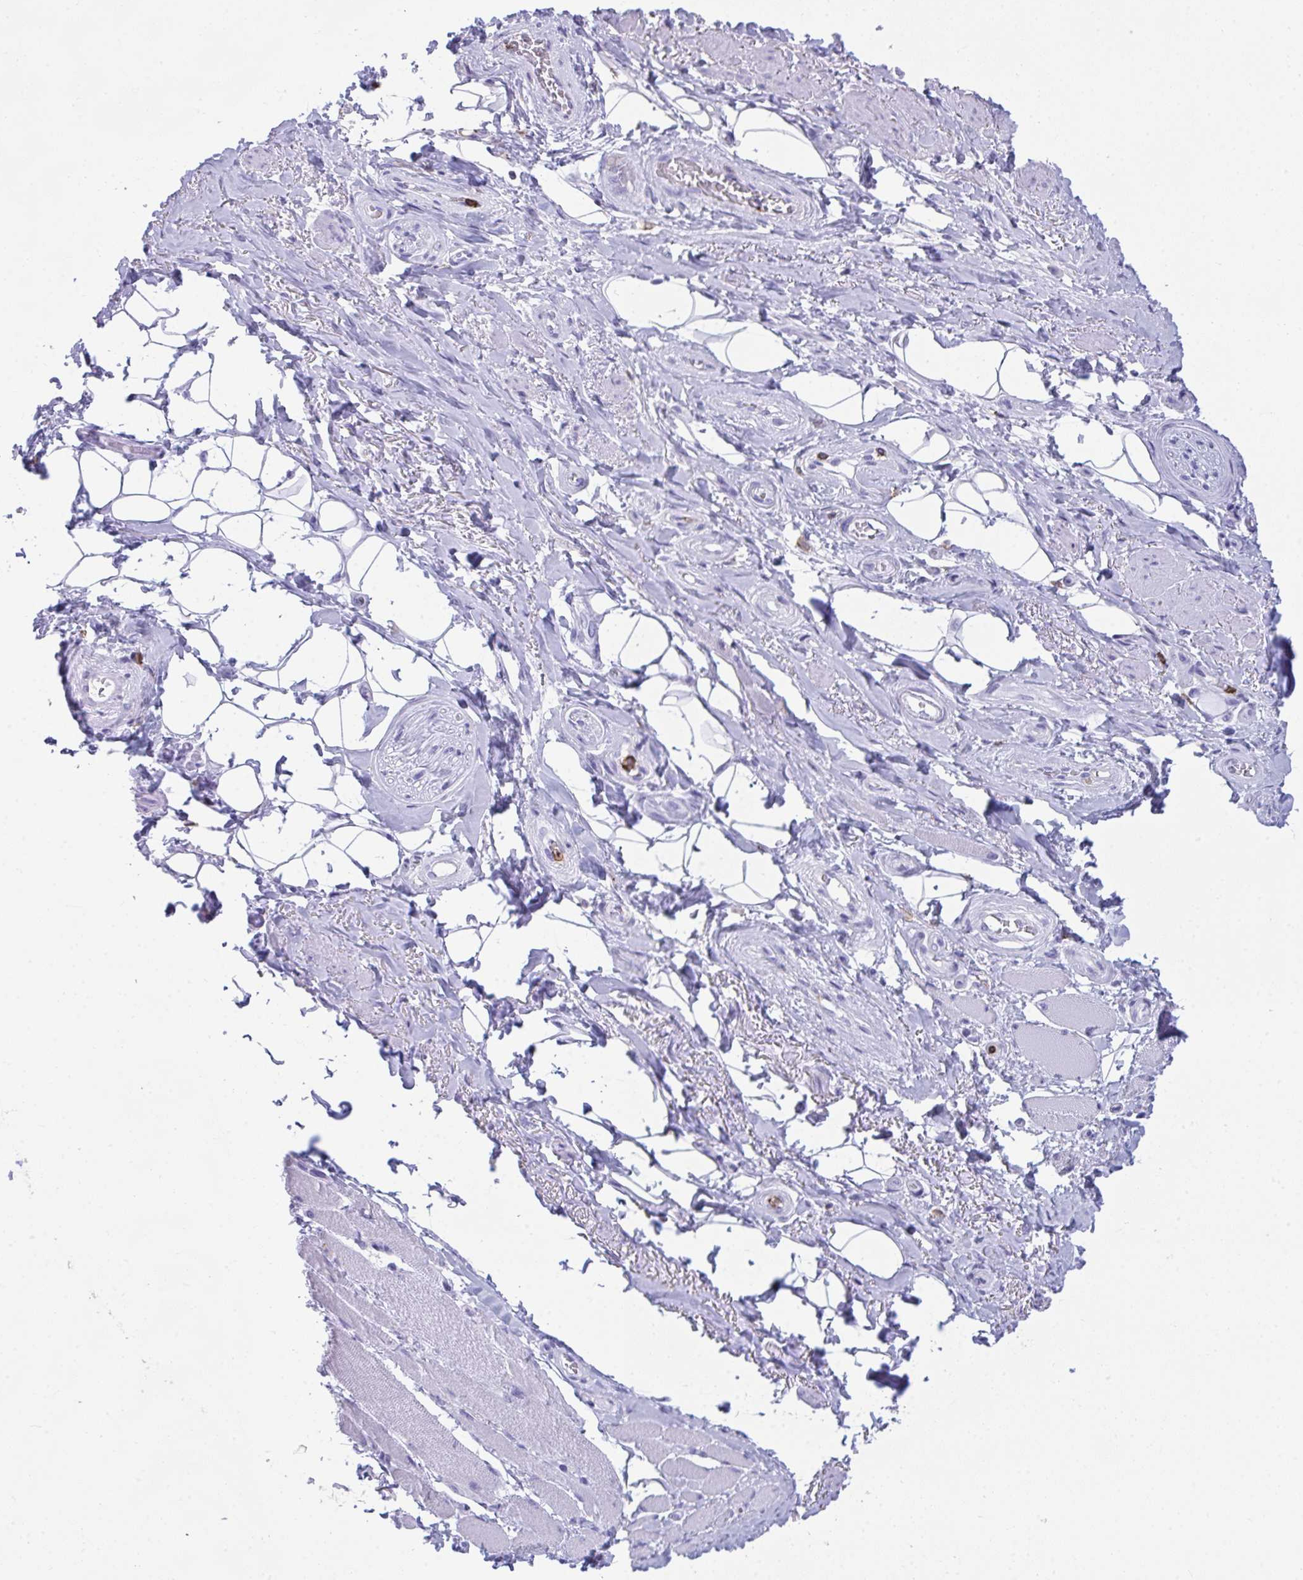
{"staining": {"intensity": "negative", "quantity": "none", "location": "none"}, "tissue": "adipose tissue", "cell_type": "Adipocytes", "image_type": "normal", "snomed": [{"axis": "morphology", "description": "Normal tissue, NOS"}, {"axis": "topography", "description": "Anal"}, {"axis": "topography", "description": "Peripheral nerve tissue"}], "caption": "IHC micrograph of normal adipose tissue: human adipose tissue stained with DAB shows no significant protein positivity in adipocytes. (Immunohistochemistry (ihc), brightfield microscopy, high magnification).", "gene": "SPN", "patient": {"sex": "male", "age": 53}}